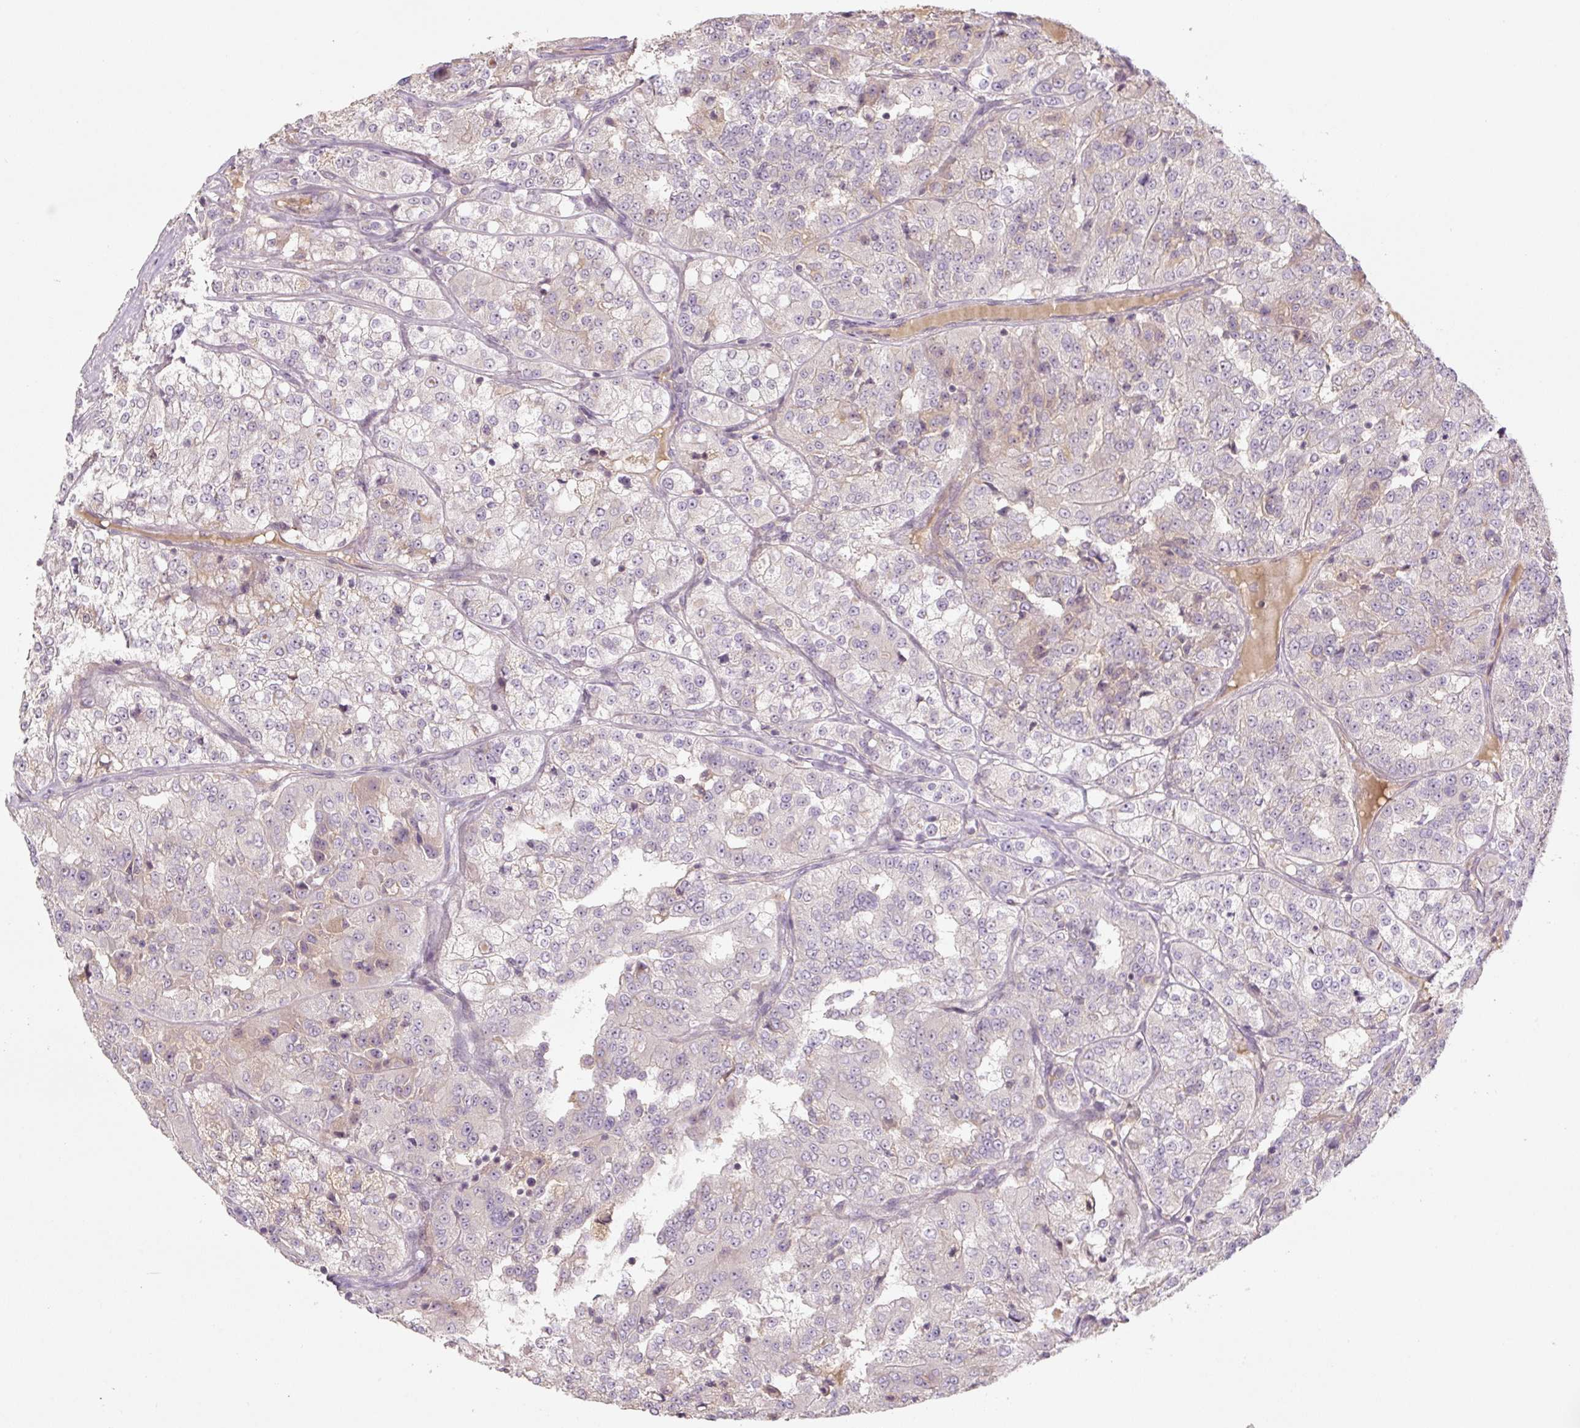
{"staining": {"intensity": "negative", "quantity": "none", "location": "none"}, "tissue": "renal cancer", "cell_type": "Tumor cells", "image_type": "cancer", "snomed": [{"axis": "morphology", "description": "Adenocarcinoma, NOS"}, {"axis": "topography", "description": "Kidney"}], "caption": "Protein analysis of renal cancer (adenocarcinoma) exhibits no significant staining in tumor cells.", "gene": "C2orf73", "patient": {"sex": "female", "age": 63}}